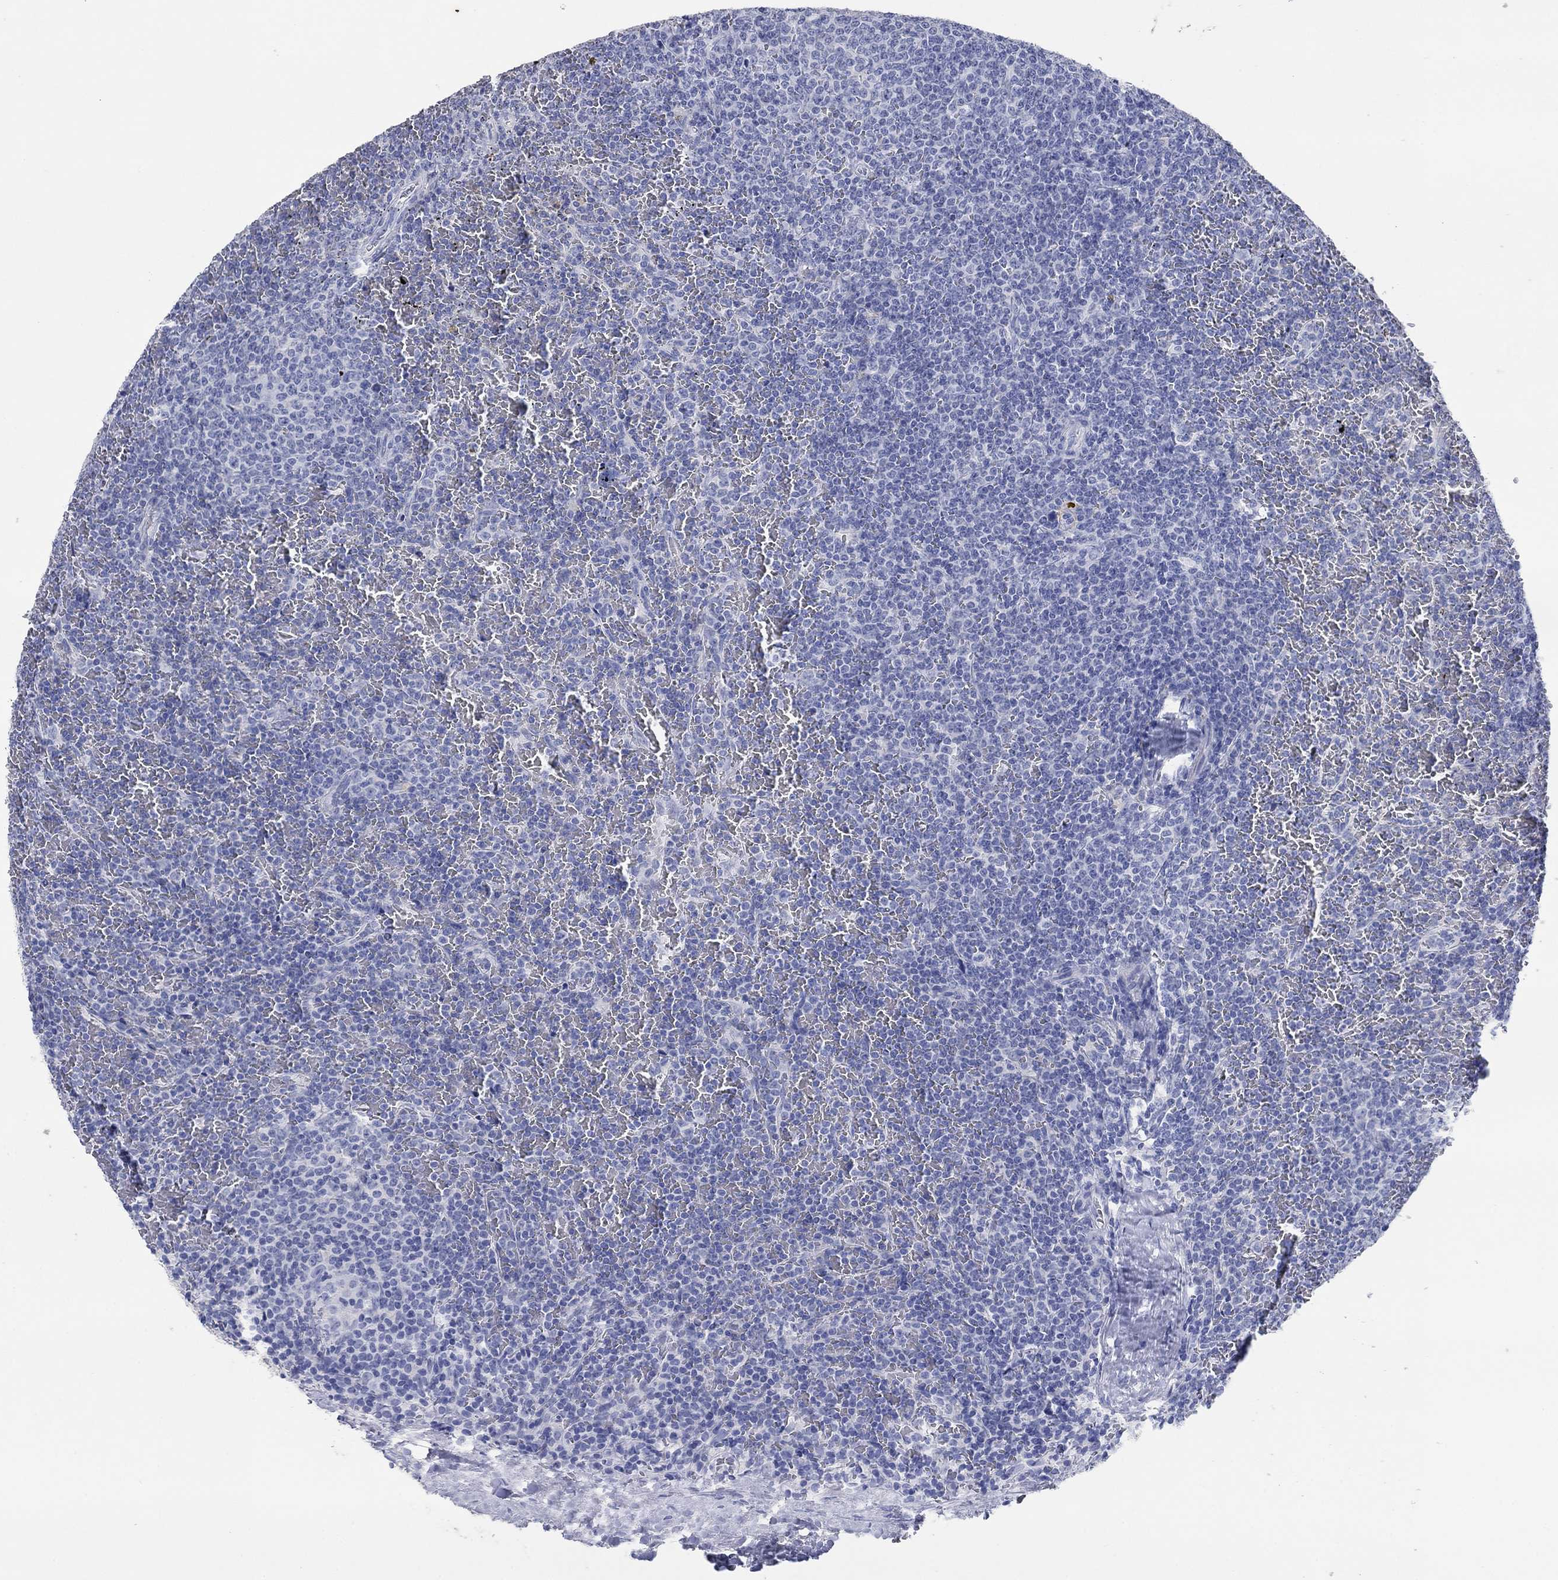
{"staining": {"intensity": "negative", "quantity": "none", "location": "none"}, "tissue": "lymphoma", "cell_type": "Tumor cells", "image_type": "cancer", "snomed": [{"axis": "morphology", "description": "Malignant lymphoma, non-Hodgkin's type, Low grade"}, {"axis": "topography", "description": "Spleen"}], "caption": "Tumor cells show no significant expression in lymphoma. (DAB (3,3'-diaminobenzidine) immunohistochemistry (IHC), high magnification).", "gene": "POU5F1", "patient": {"sex": "female", "age": 77}}